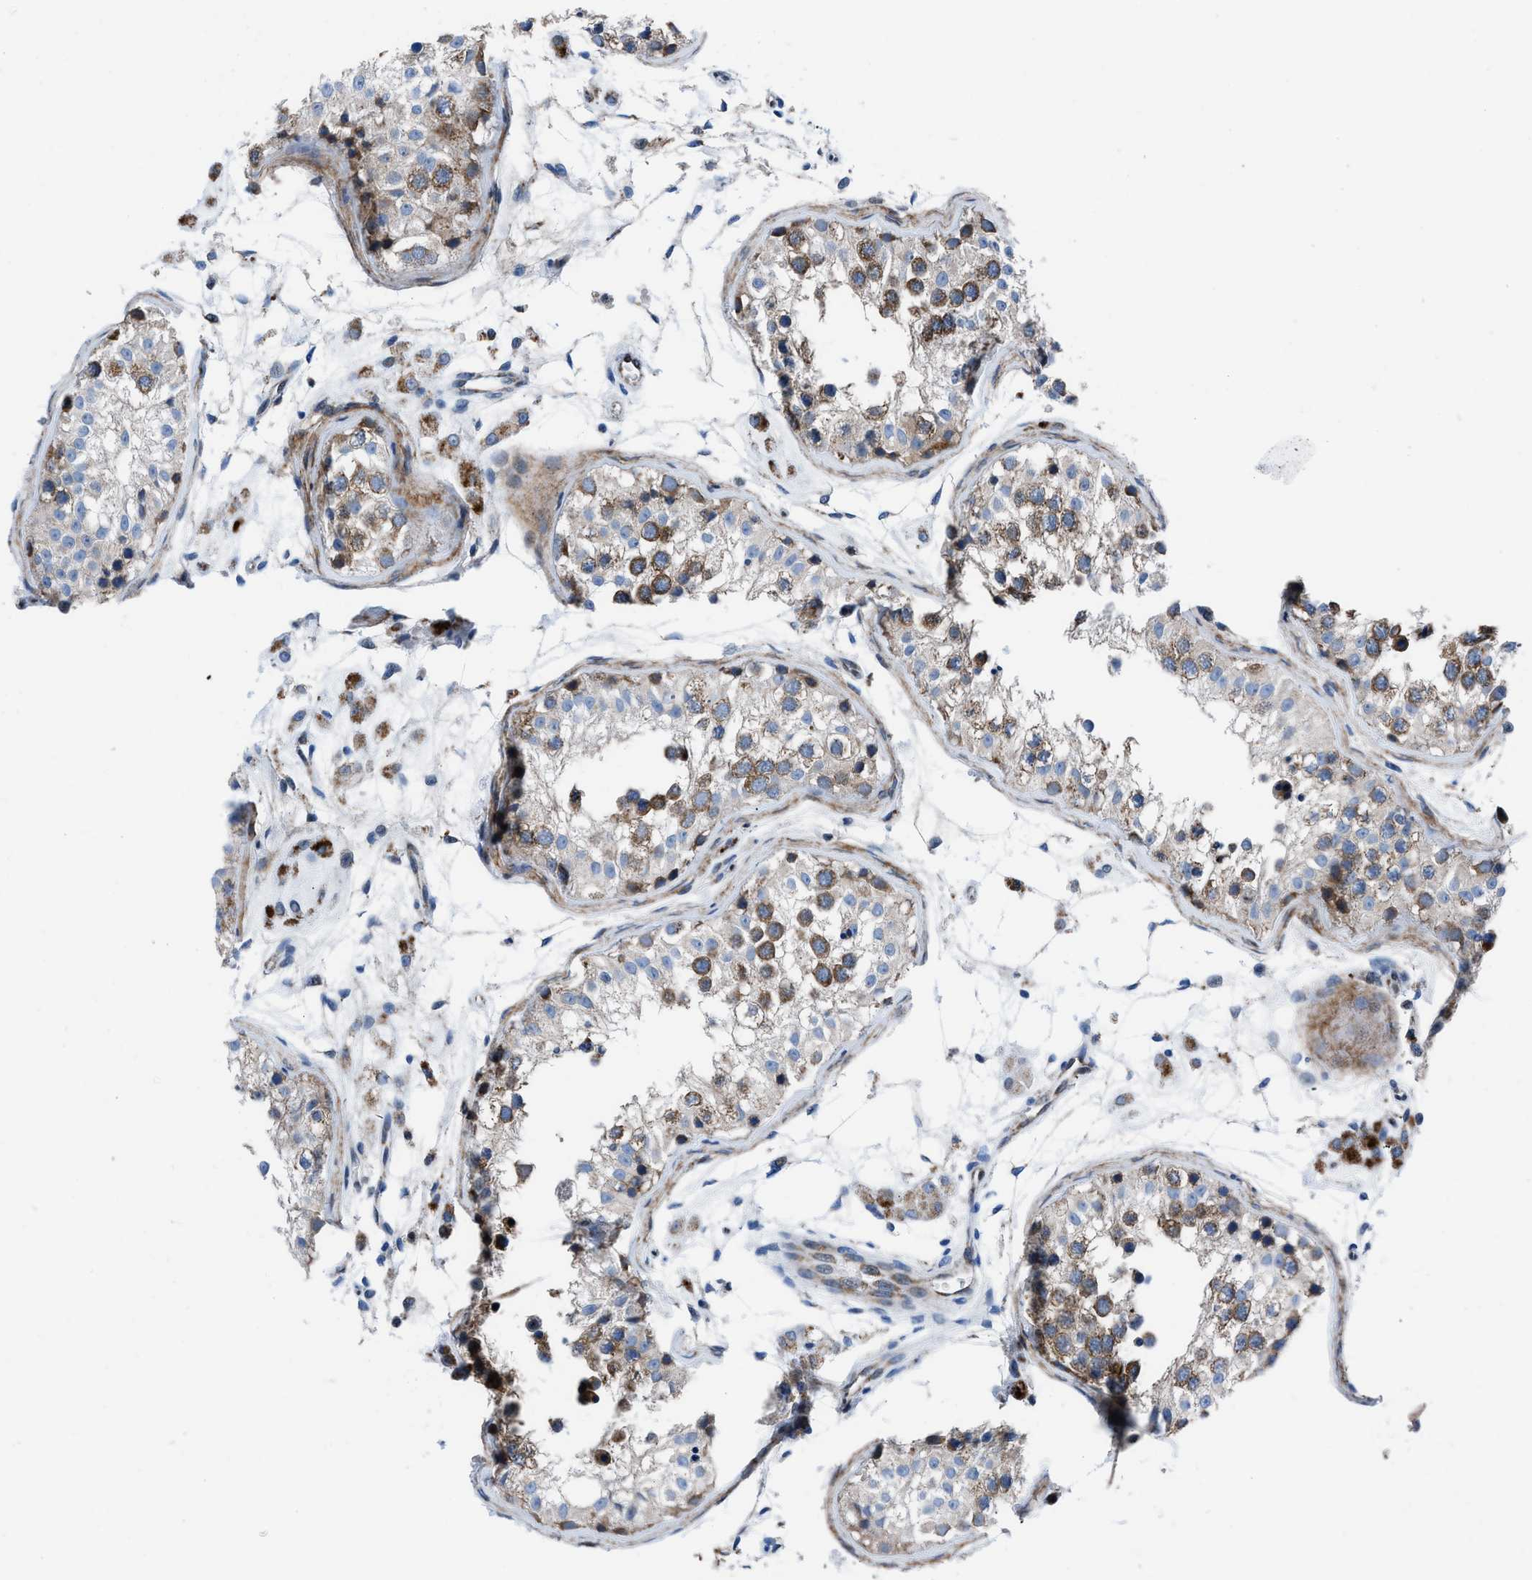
{"staining": {"intensity": "moderate", "quantity": ">75%", "location": "cytoplasmic/membranous"}, "tissue": "testis", "cell_type": "Cells in seminiferous ducts", "image_type": "normal", "snomed": [{"axis": "morphology", "description": "Normal tissue, NOS"}, {"axis": "morphology", "description": "Adenocarcinoma, metastatic, NOS"}, {"axis": "topography", "description": "Testis"}], "caption": "This photomicrograph demonstrates normal testis stained with immunohistochemistry to label a protein in brown. The cytoplasmic/membranous of cells in seminiferous ducts show moderate positivity for the protein. Nuclei are counter-stained blue.", "gene": "LMO2", "patient": {"sex": "male", "age": 26}}